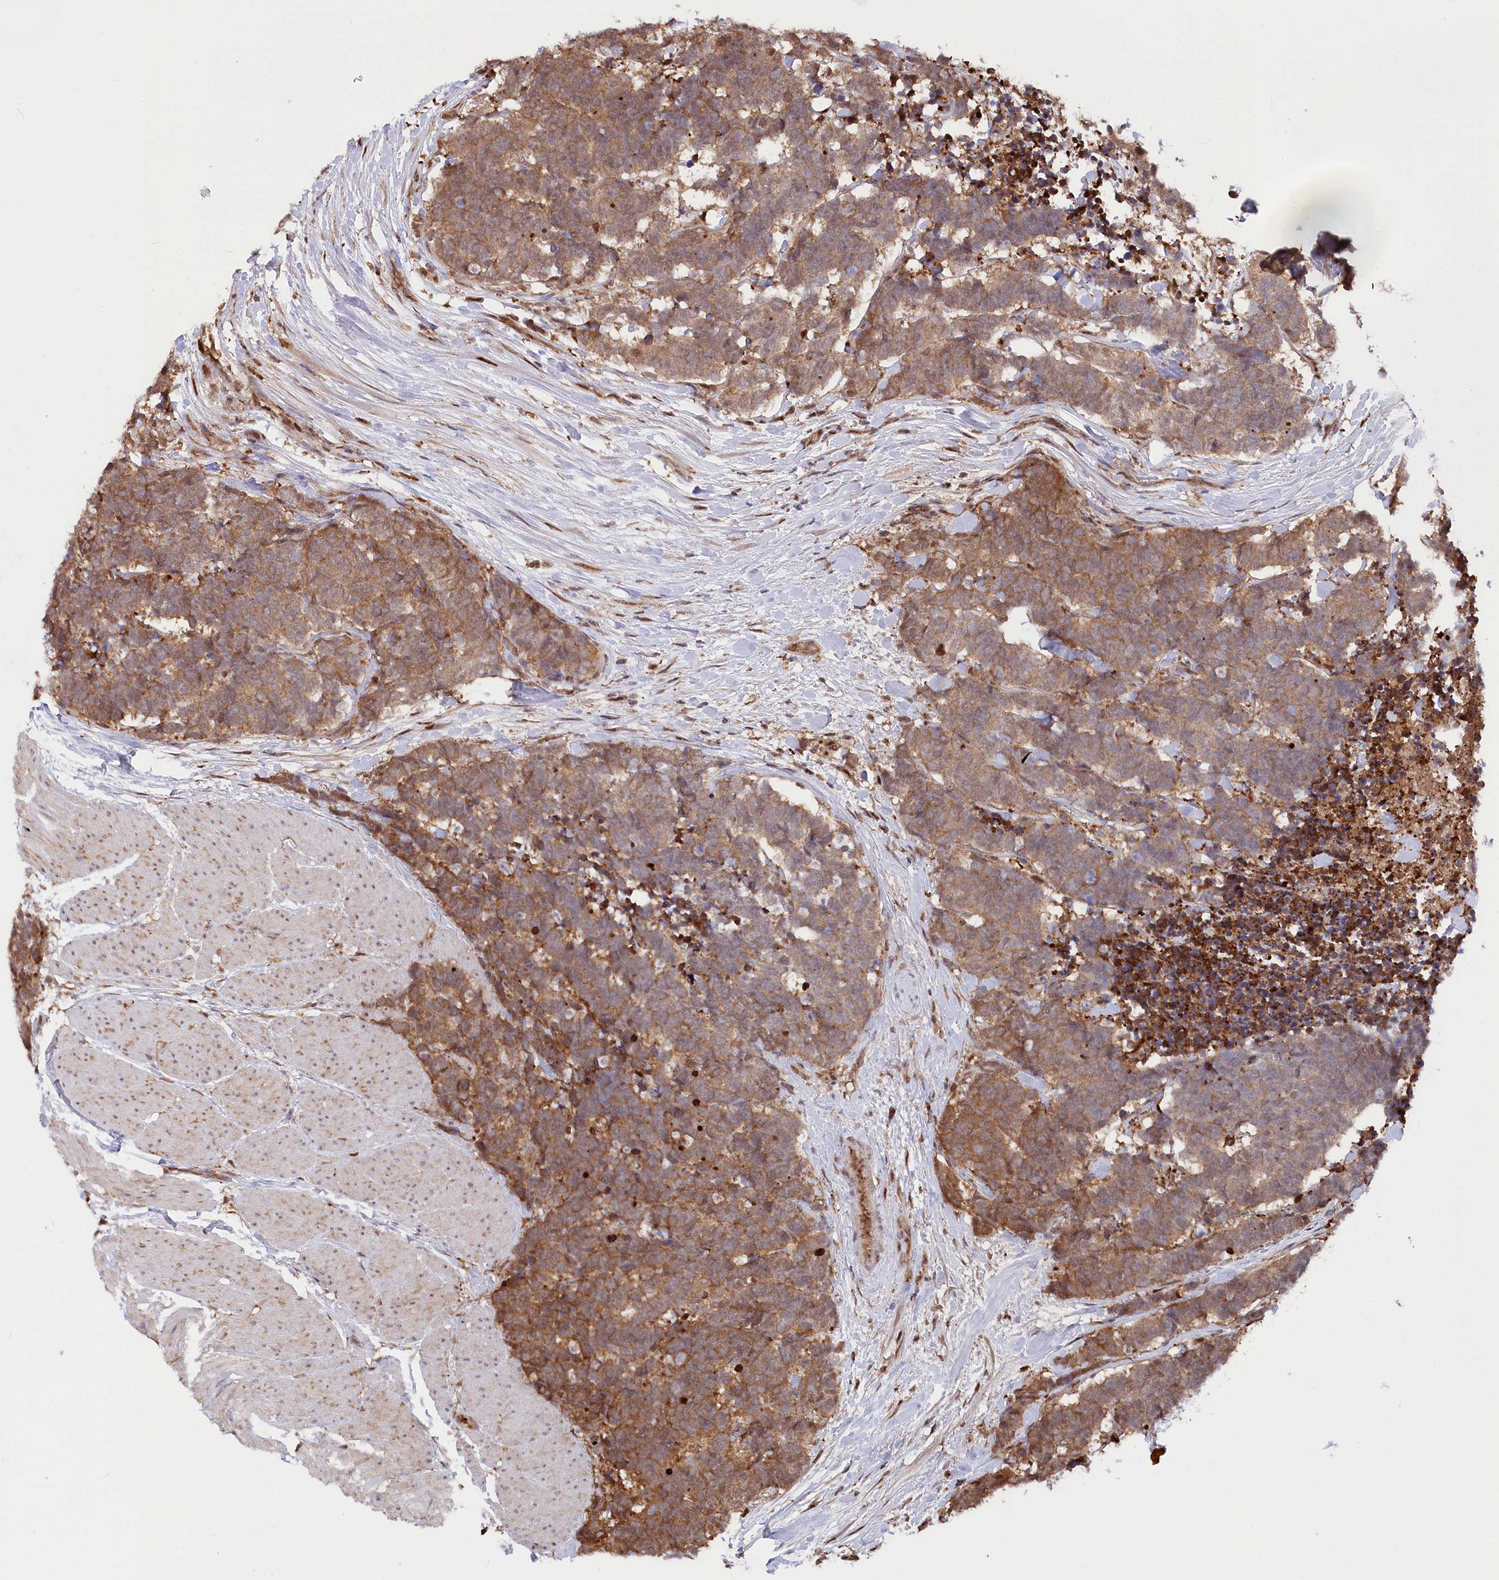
{"staining": {"intensity": "moderate", "quantity": ">75%", "location": "cytoplasmic/membranous"}, "tissue": "carcinoid", "cell_type": "Tumor cells", "image_type": "cancer", "snomed": [{"axis": "morphology", "description": "Carcinoma, NOS"}, {"axis": "morphology", "description": "Carcinoid, malignant, NOS"}, {"axis": "topography", "description": "Urinary bladder"}], "caption": "This image exhibits IHC staining of carcinoid, with medium moderate cytoplasmic/membranous expression in about >75% of tumor cells.", "gene": "PSMA1", "patient": {"sex": "male", "age": 57}}